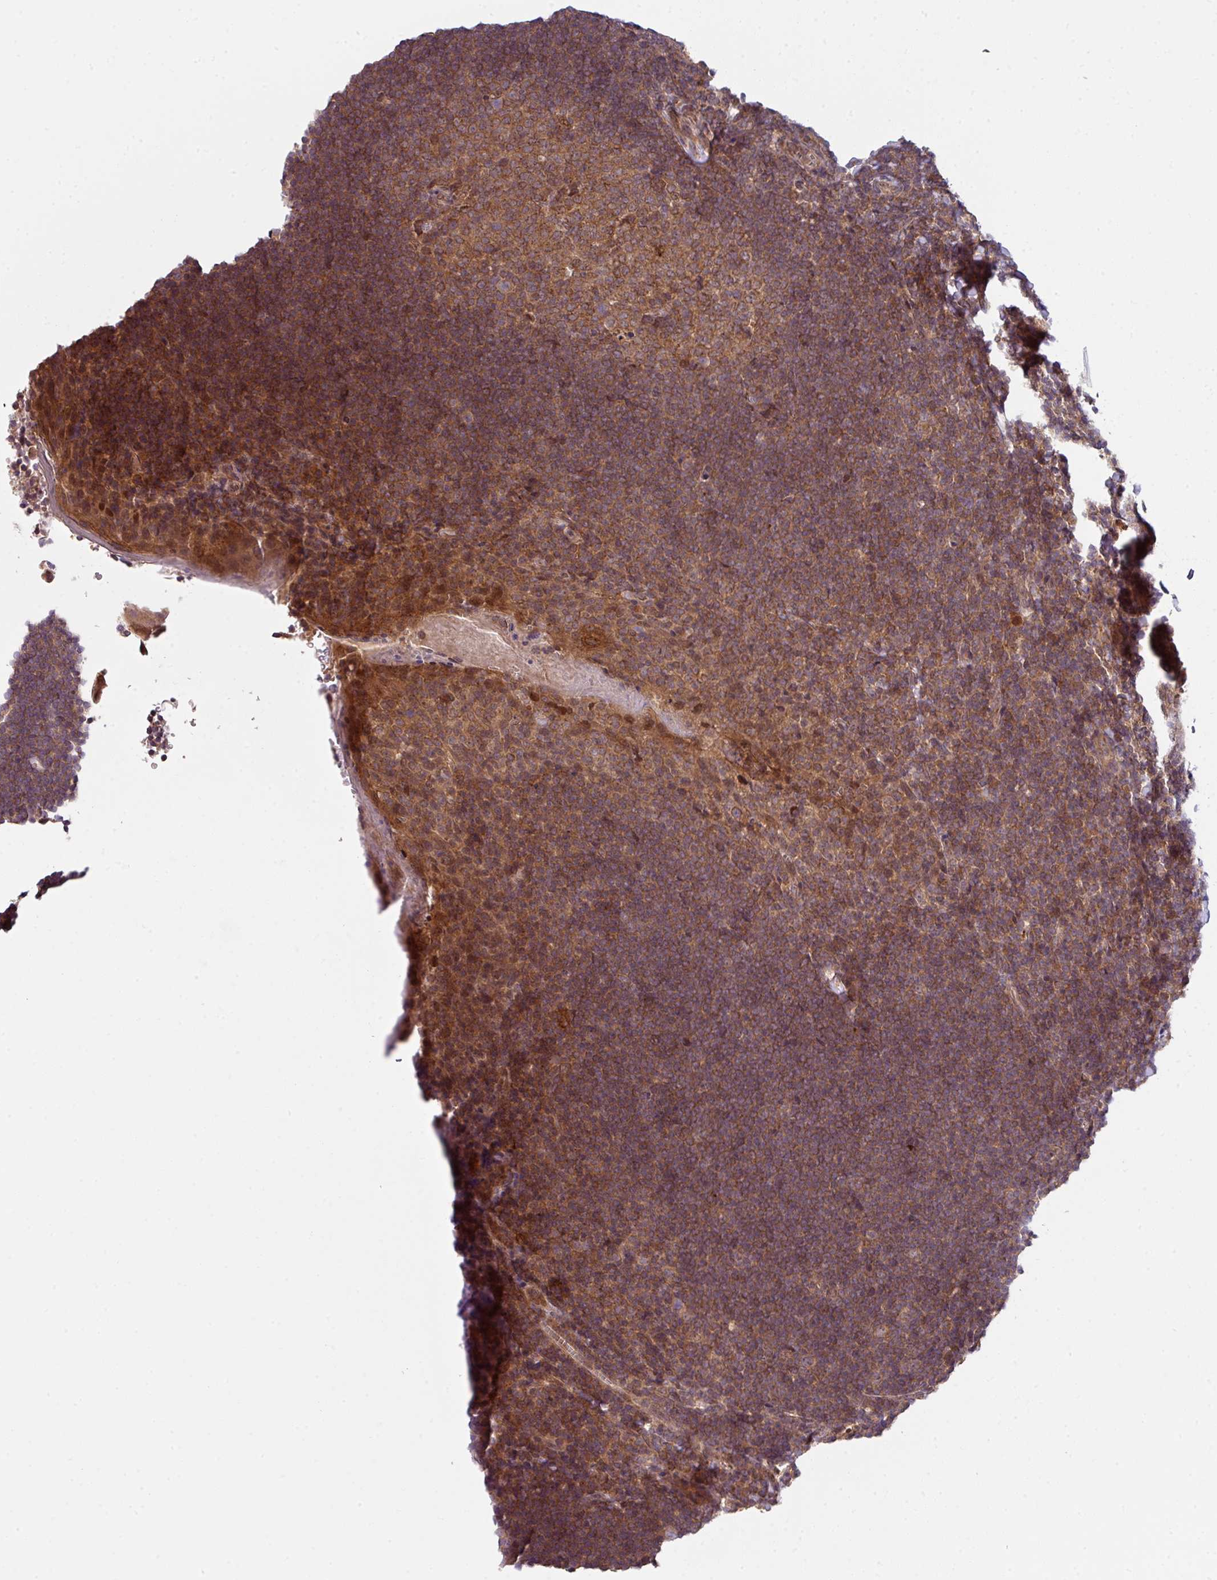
{"staining": {"intensity": "moderate", "quantity": ">75%", "location": "cytoplasmic/membranous"}, "tissue": "tonsil", "cell_type": "Germinal center cells", "image_type": "normal", "snomed": [{"axis": "morphology", "description": "Normal tissue, NOS"}, {"axis": "topography", "description": "Tonsil"}], "caption": "A brown stain highlights moderate cytoplasmic/membranous staining of a protein in germinal center cells of benign human tonsil. (DAB (3,3'-diaminobenzidine) = brown stain, brightfield microscopy at high magnification).", "gene": "CAMLG", "patient": {"sex": "male", "age": 27}}